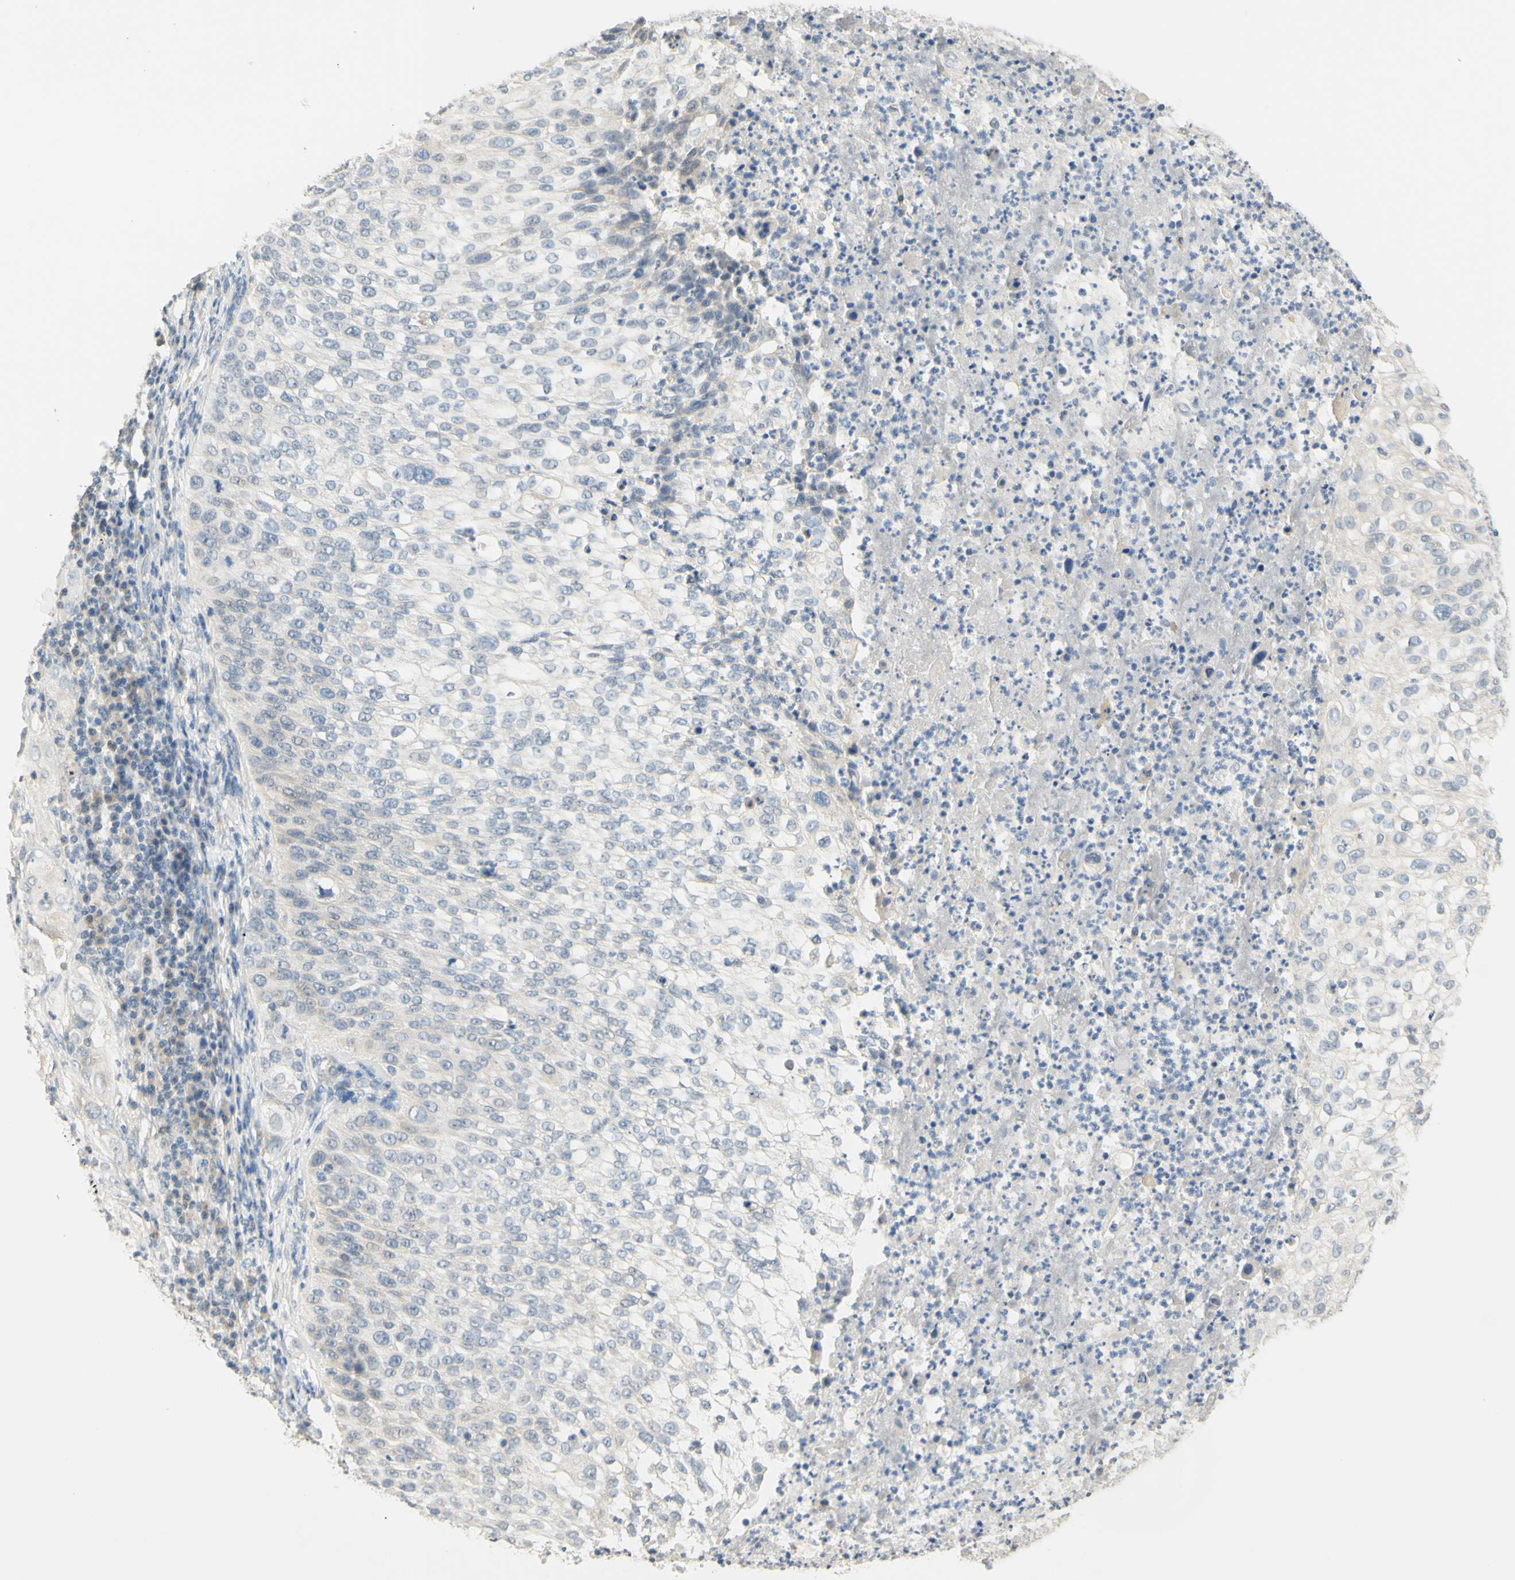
{"staining": {"intensity": "weak", "quantity": "25%-75%", "location": "cytoplasmic/membranous"}, "tissue": "lung cancer", "cell_type": "Tumor cells", "image_type": "cancer", "snomed": [{"axis": "morphology", "description": "Inflammation, NOS"}, {"axis": "morphology", "description": "Squamous cell carcinoma, NOS"}, {"axis": "topography", "description": "Lymph node"}, {"axis": "topography", "description": "Soft tissue"}, {"axis": "topography", "description": "Lung"}], "caption": "Human lung cancer stained with a brown dye demonstrates weak cytoplasmic/membranous positive positivity in approximately 25%-75% of tumor cells.", "gene": "MAG", "patient": {"sex": "male", "age": 66}}